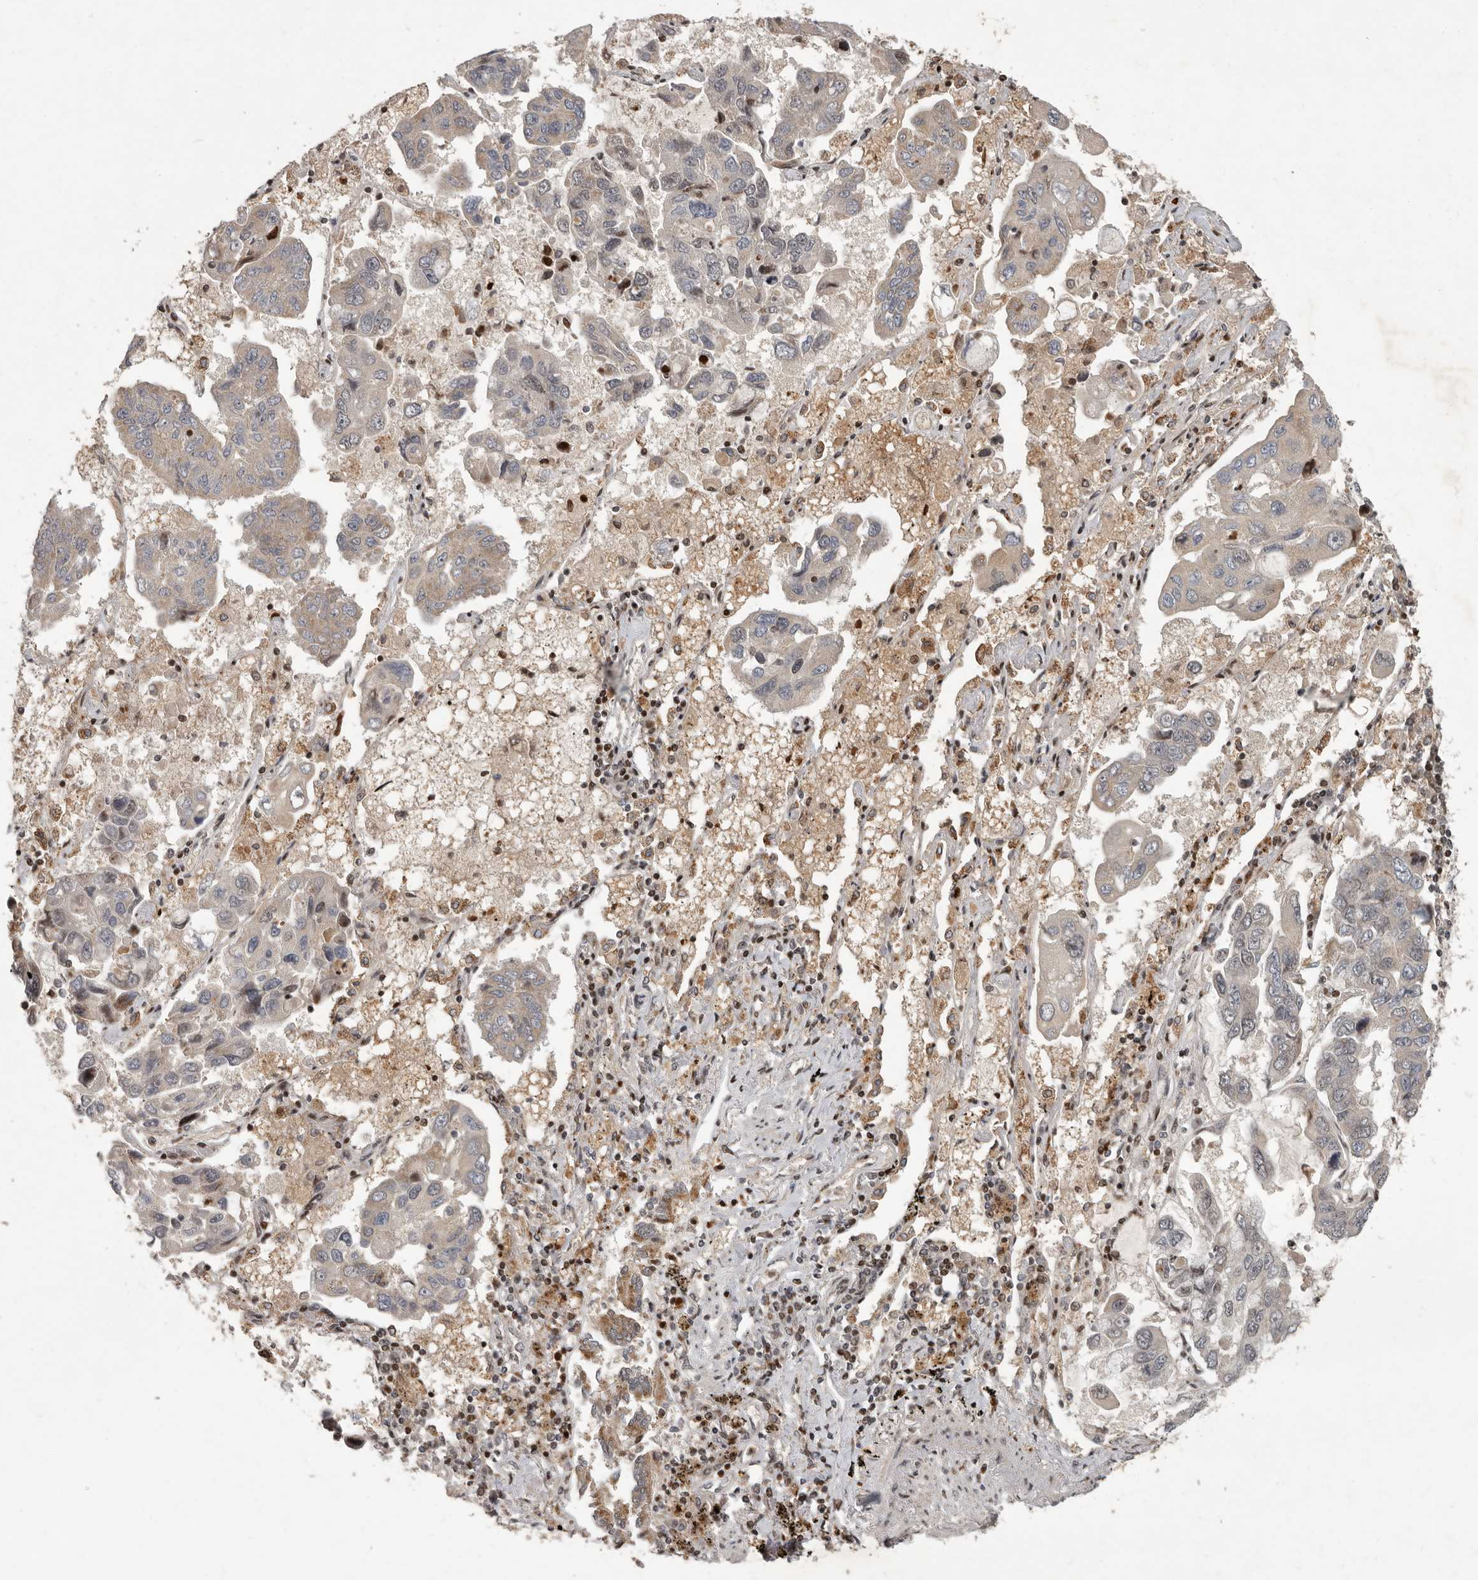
{"staining": {"intensity": "weak", "quantity": "<25%", "location": "cytoplasmic/membranous,nuclear"}, "tissue": "lung cancer", "cell_type": "Tumor cells", "image_type": "cancer", "snomed": [{"axis": "morphology", "description": "Adenocarcinoma, NOS"}, {"axis": "topography", "description": "Lung"}], "caption": "DAB immunohistochemical staining of lung adenocarcinoma demonstrates no significant positivity in tumor cells.", "gene": "RABIF", "patient": {"sex": "male", "age": 64}}